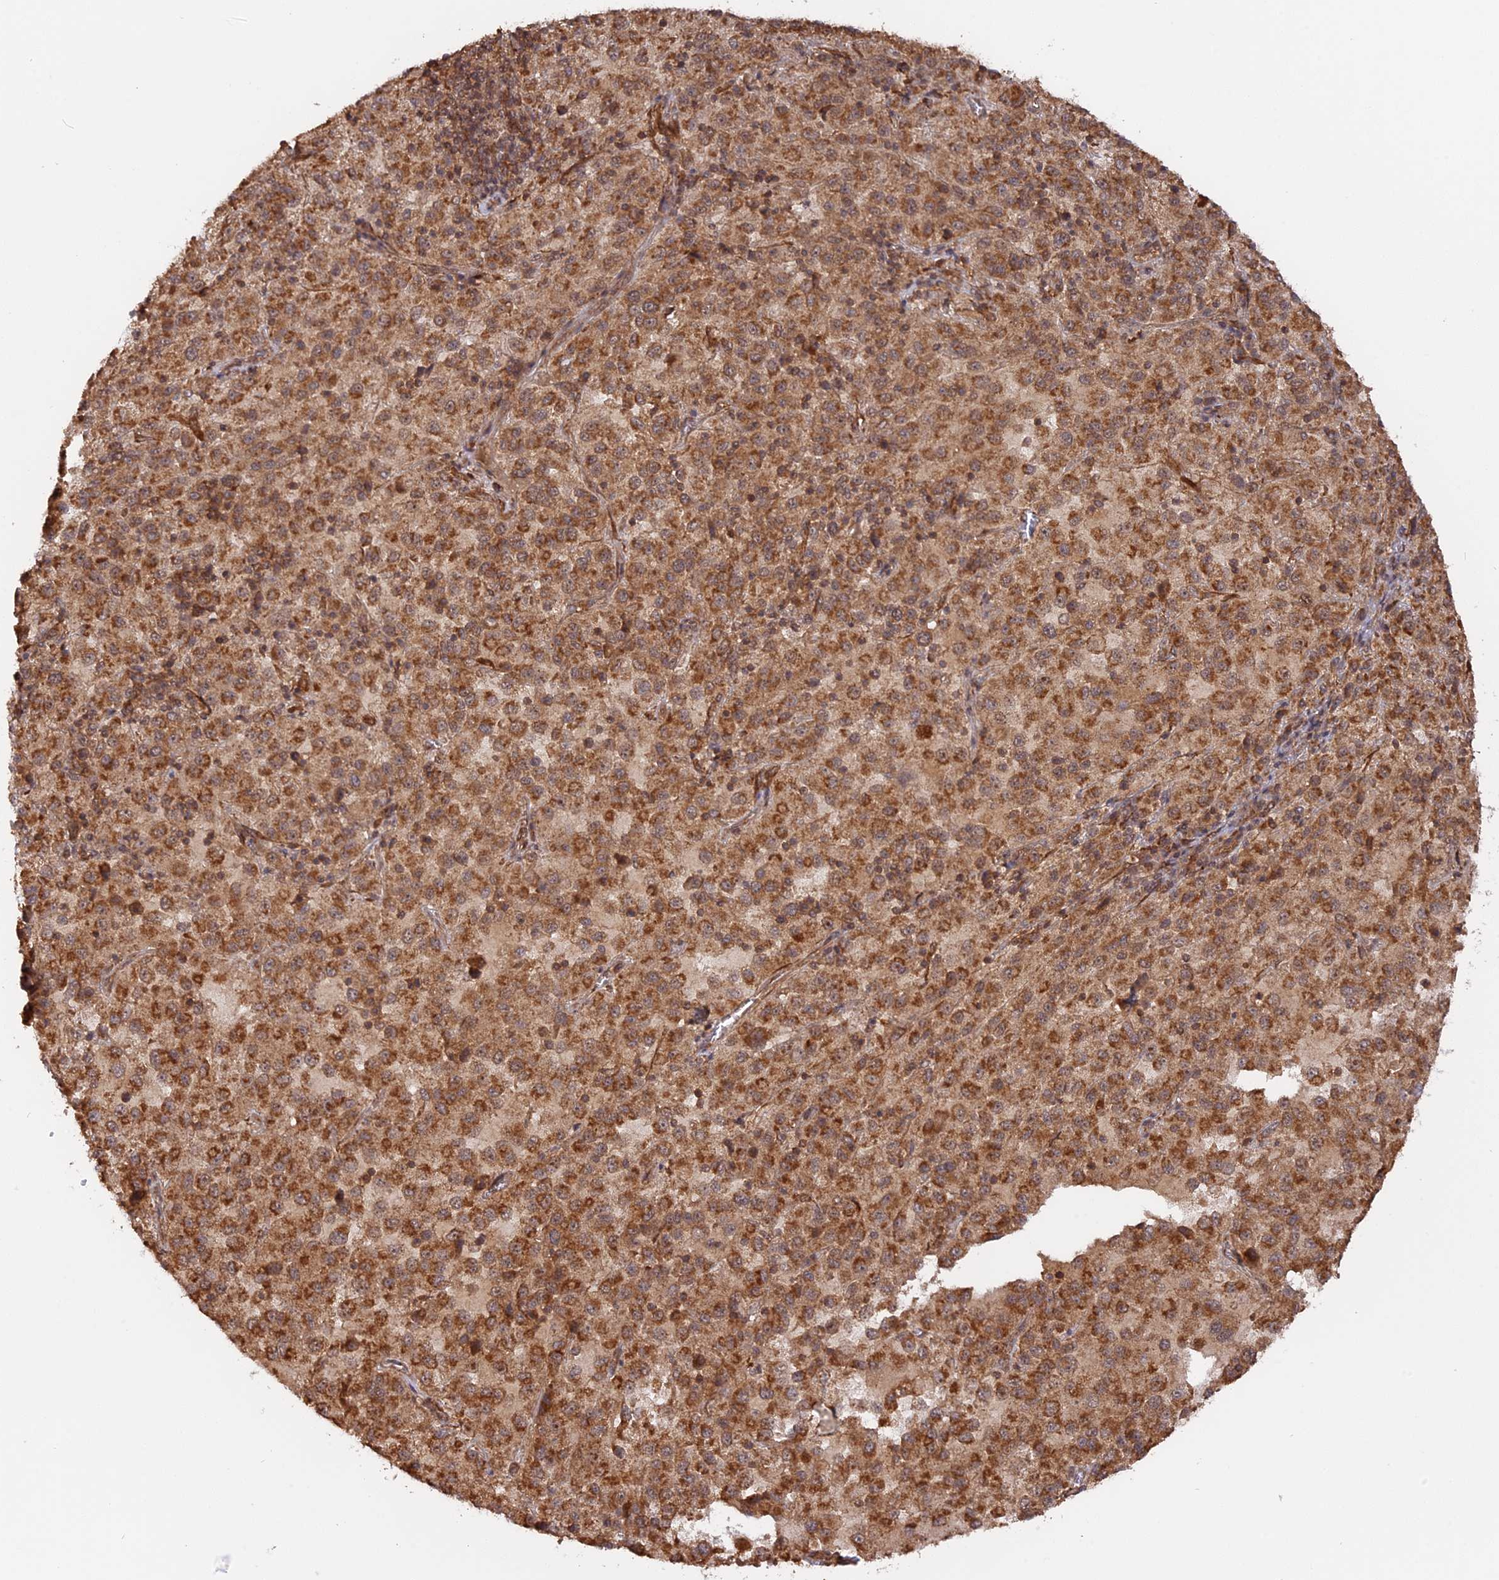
{"staining": {"intensity": "moderate", "quantity": ">75%", "location": "cytoplasmic/membranous"}, "tissue": "melanoma", "cell_type": "Tumor cells", "image_type": "cancer", "snomed": [{"axis": "morphology", "description": "Malignant melanoma, Metastatic site"}, {"axis": "topography", "description": "Lung"}], "caption": "A histopathology image showing moderate cytoplasmic/membranous expression in approximately >75% of tumor cells in malignant melanoma (metastatic site), as visualized by brown immunohistochemical staining.", "gene": "CCDC174", "patient": {"sex": "male", "age": 64}}